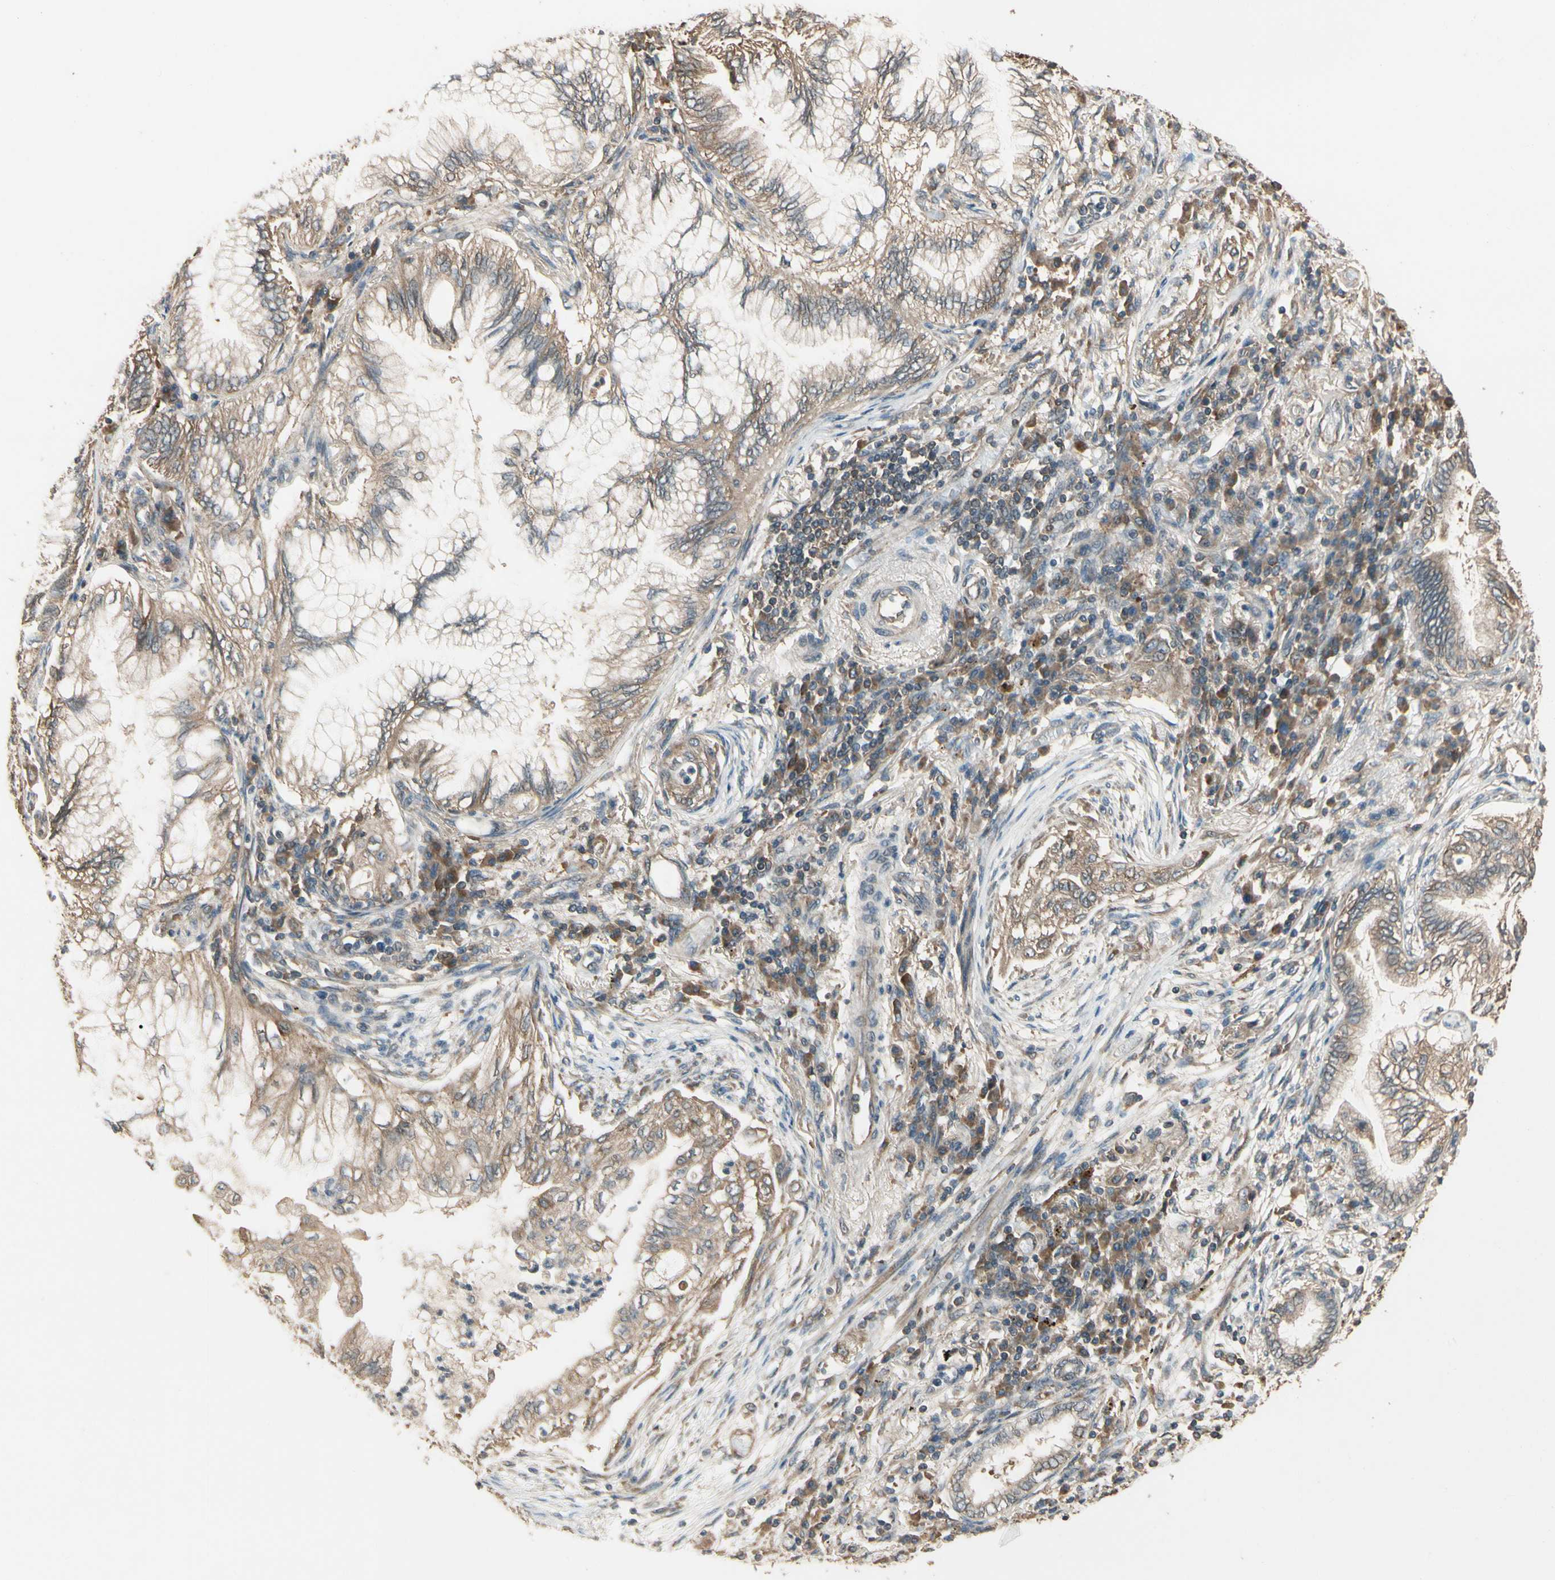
{"staining": {"intensity": "moderate", "quantity": ">75%", "location": "cytoplasmic/membranous"}, "tissue": "lung cancer", "cell_type": "Tumor cells", "image_type": "cancer", "snomed": [{"axis": "morphology", "description": "Normal tissue, NOS"}, {"axis": "morphology", "description": "Adenocarcinoma, NOS"}, {"axis": "topography", "description": "Bronchus"}, {"axis": "topography", "description": "Lung"}], "caption": "This photomicrograph displays IHC staining of human adenocarcinoma (lung), with medium moderate cytoplasmic/membranous staining in approximately >75% of tumor cells.", "gene": "CCT7", "patient": {"sex": "female", "age": 70}}